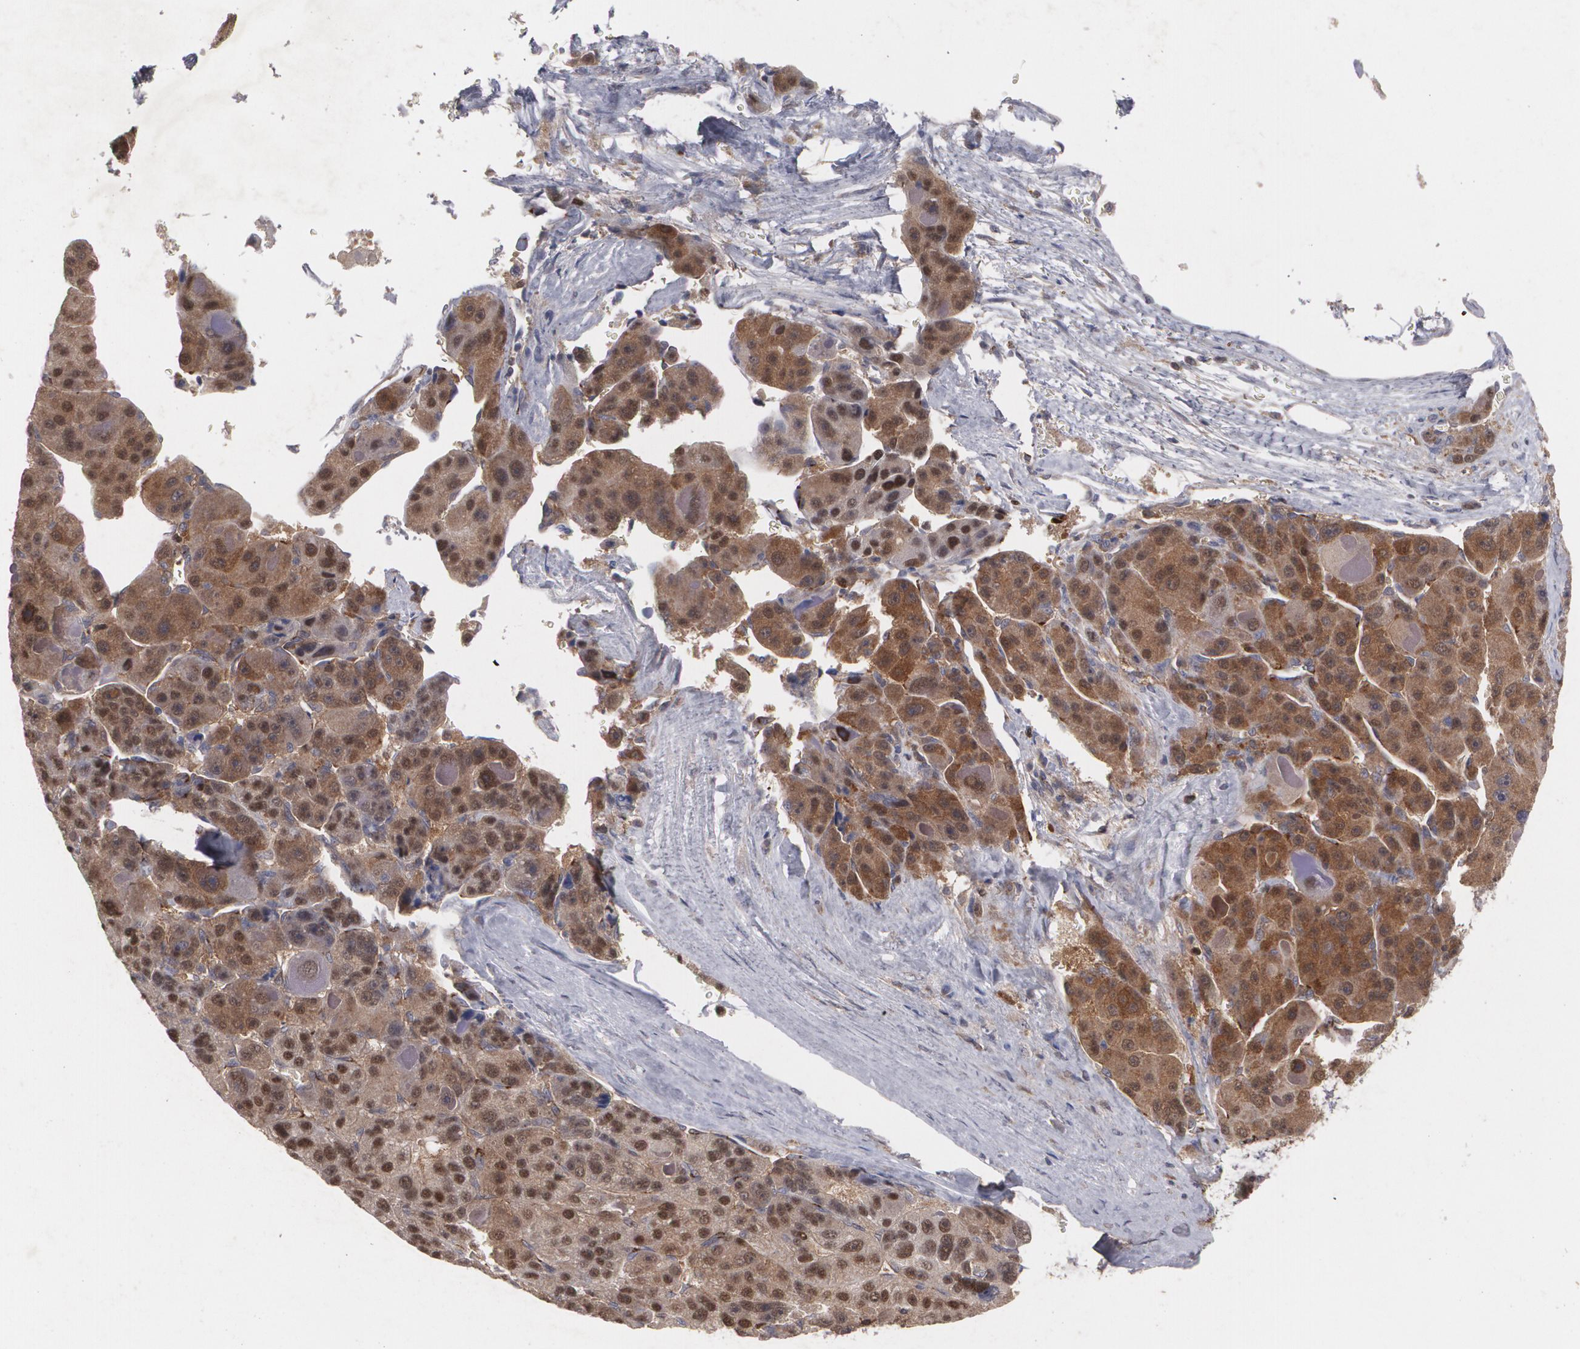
{"staining": {"intensity": "moderate", "quantity": ">75%", "location": "cytoplasmic/membranous,nuclear"}, "tissue": "liver cancer", "cell_type": "Tumor cells", "image_type": "cancer", "snomed": [{"axis": "morphology", "description": "Carcinoma, Hepatocellular, NOS"}, {"axis": "topography", "description": "Liver"}], "caption": "Protein staining of hepatocellular carcinoma (liver) tissue reveals moderate cytoplasmic/membranous and nuclear positivity in approximately >75% of tumor cells.", "gene": "HTT", "patient": {"sex": "male", "age": 76}}